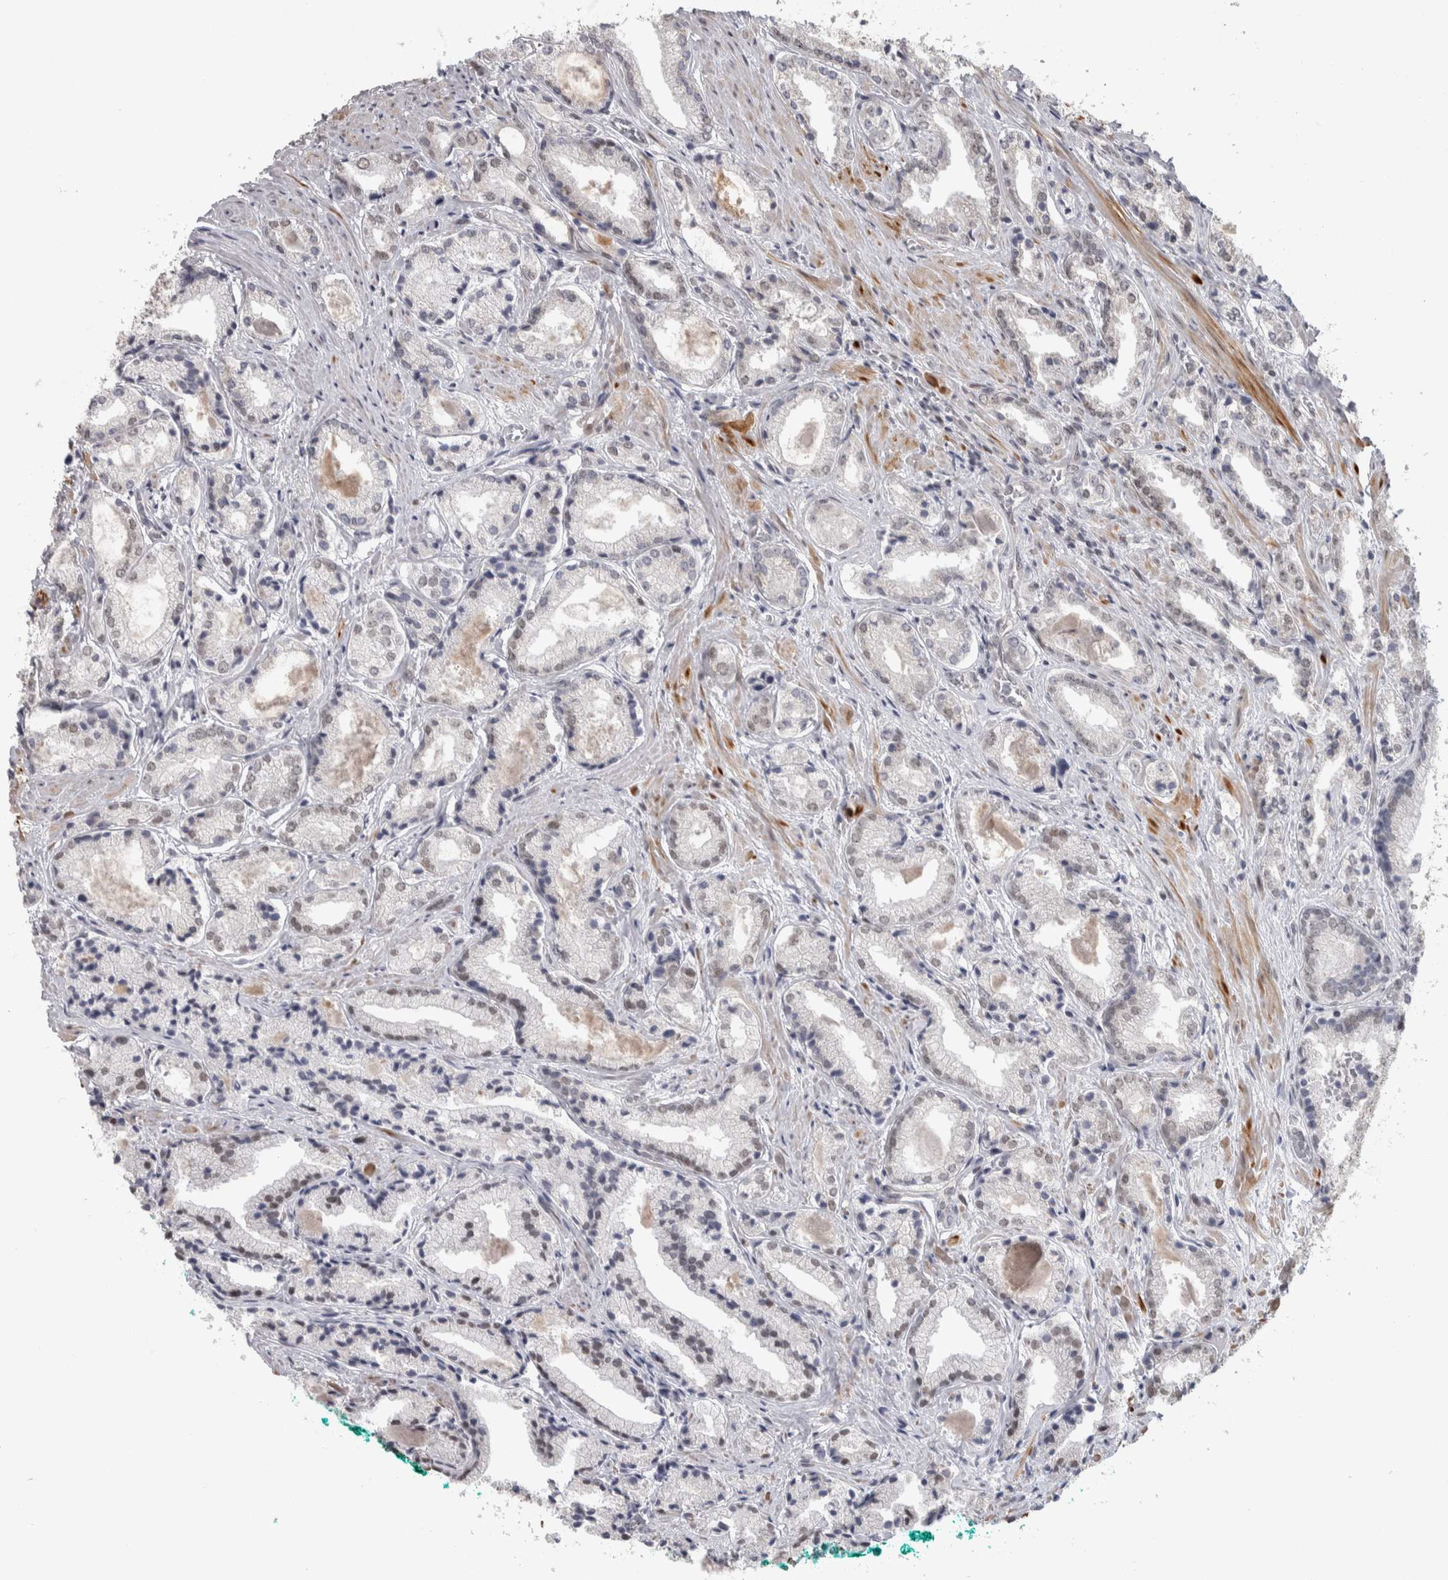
{"staining": {"intensity": "negative", "quantity": "none", "location": "none"}, "tissue": "prostate cancer", "cell_type": "Tumor cells", "image_type": "cancer", "snomed": [{"axis": "morphology", "description": "Adenocarcinoma, Low grade"}, {"axis": "topography", "description": "Prostate"}], "caption": "Immunohistochemistry of human prostate cancer displays no expression in tumor cells.", "gene": "HEXIM2", "patient": {"sex": "male", "age": 62}}